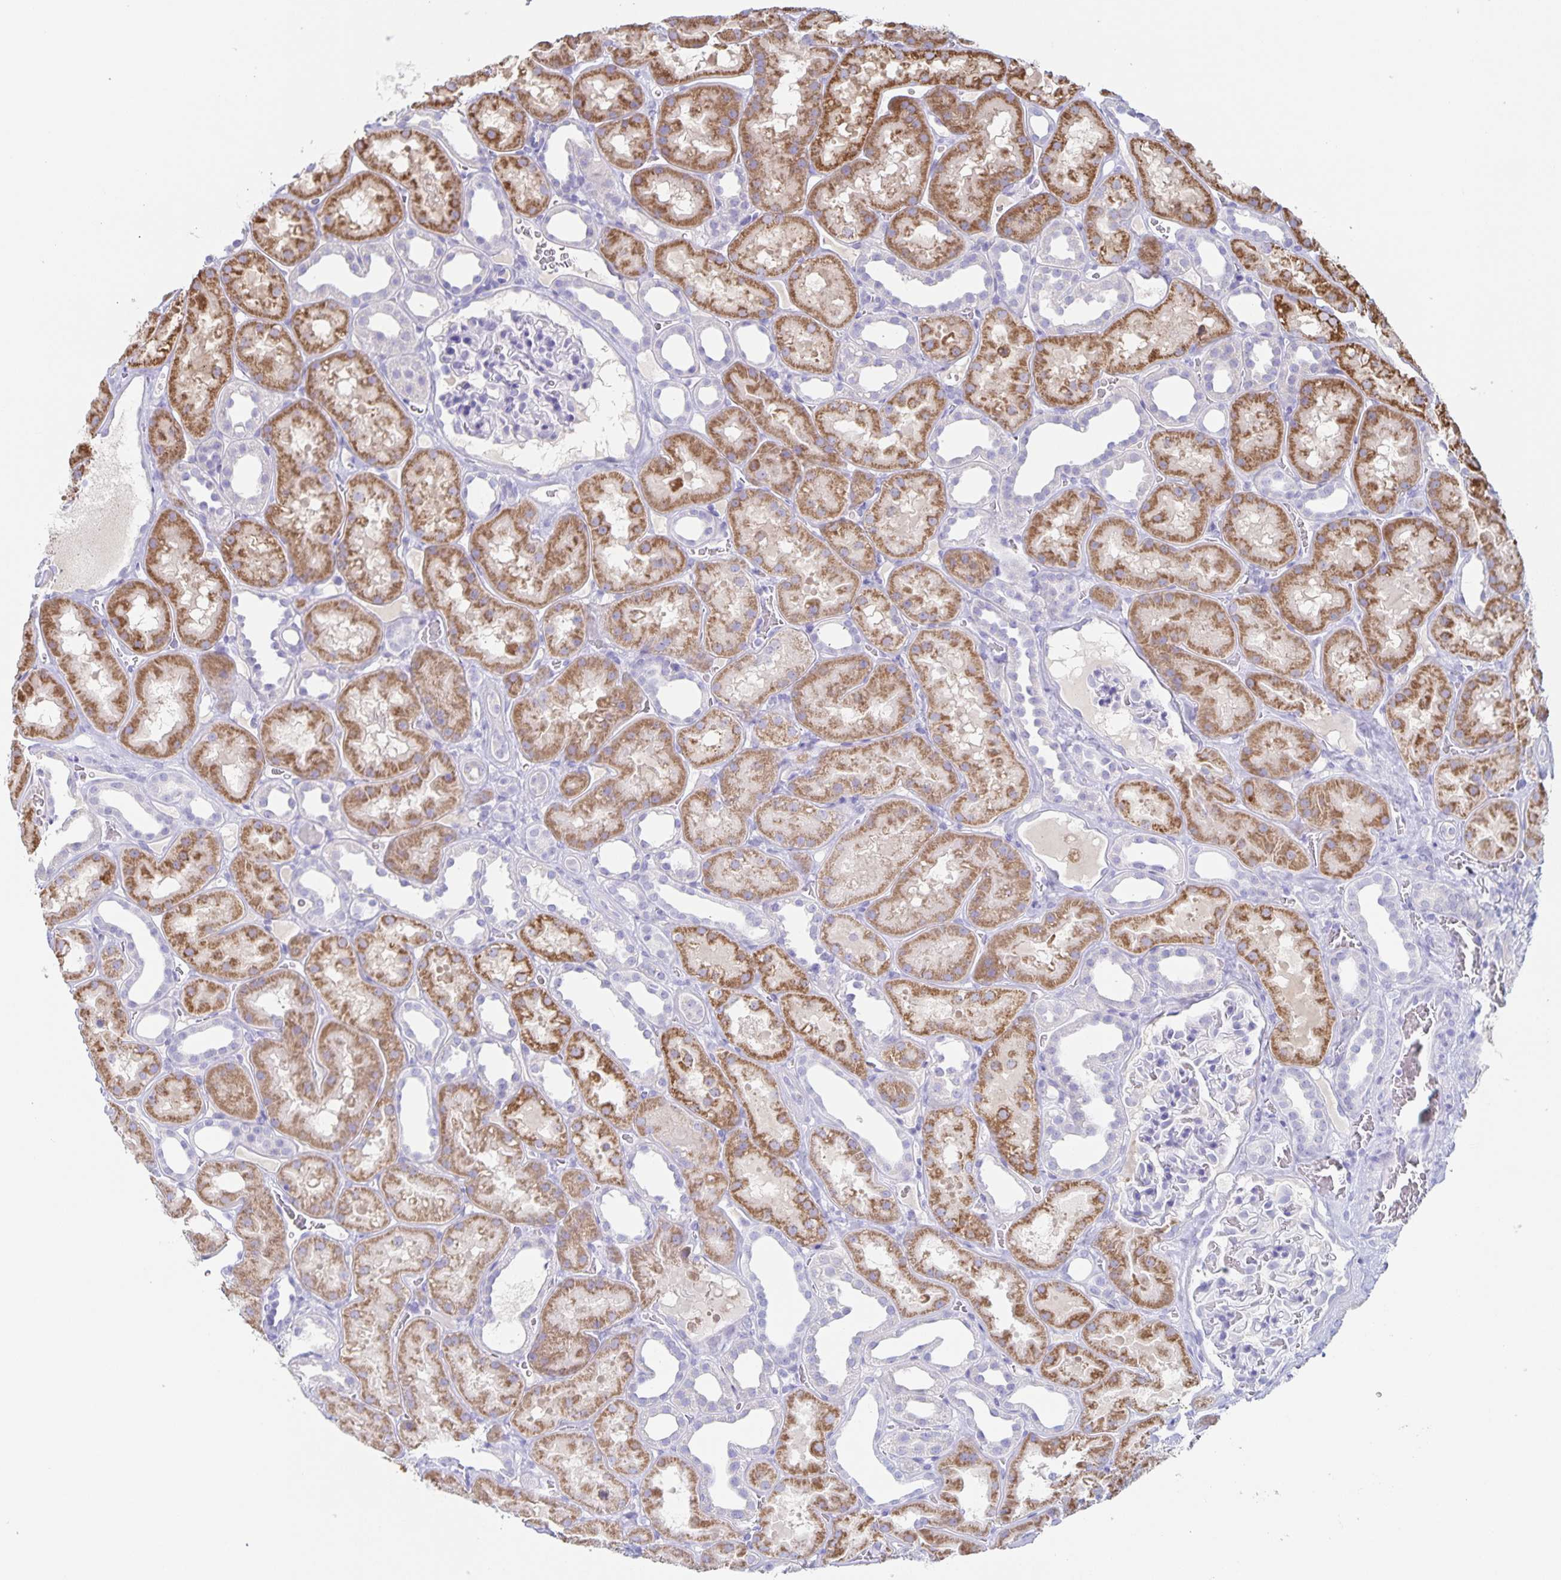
{"staining": {"intensity": "negative", "quantity": "none", "location": "none"}, "tissue": "kidney", "cell_type": "Cells in glomeruli", "image_type": "normal", "snomed": [{"axis": "morphology", "description": "Normal tissue, NOS"}, {"axis": "topography", "description": "Kidney"}], "caption": "DAB immunohistochemical staining of normal kidney demonstrates no significant staining in cells in glomeruli.", "gene": "RPL36A", "patient": {"sex": "female", "age": 41}}